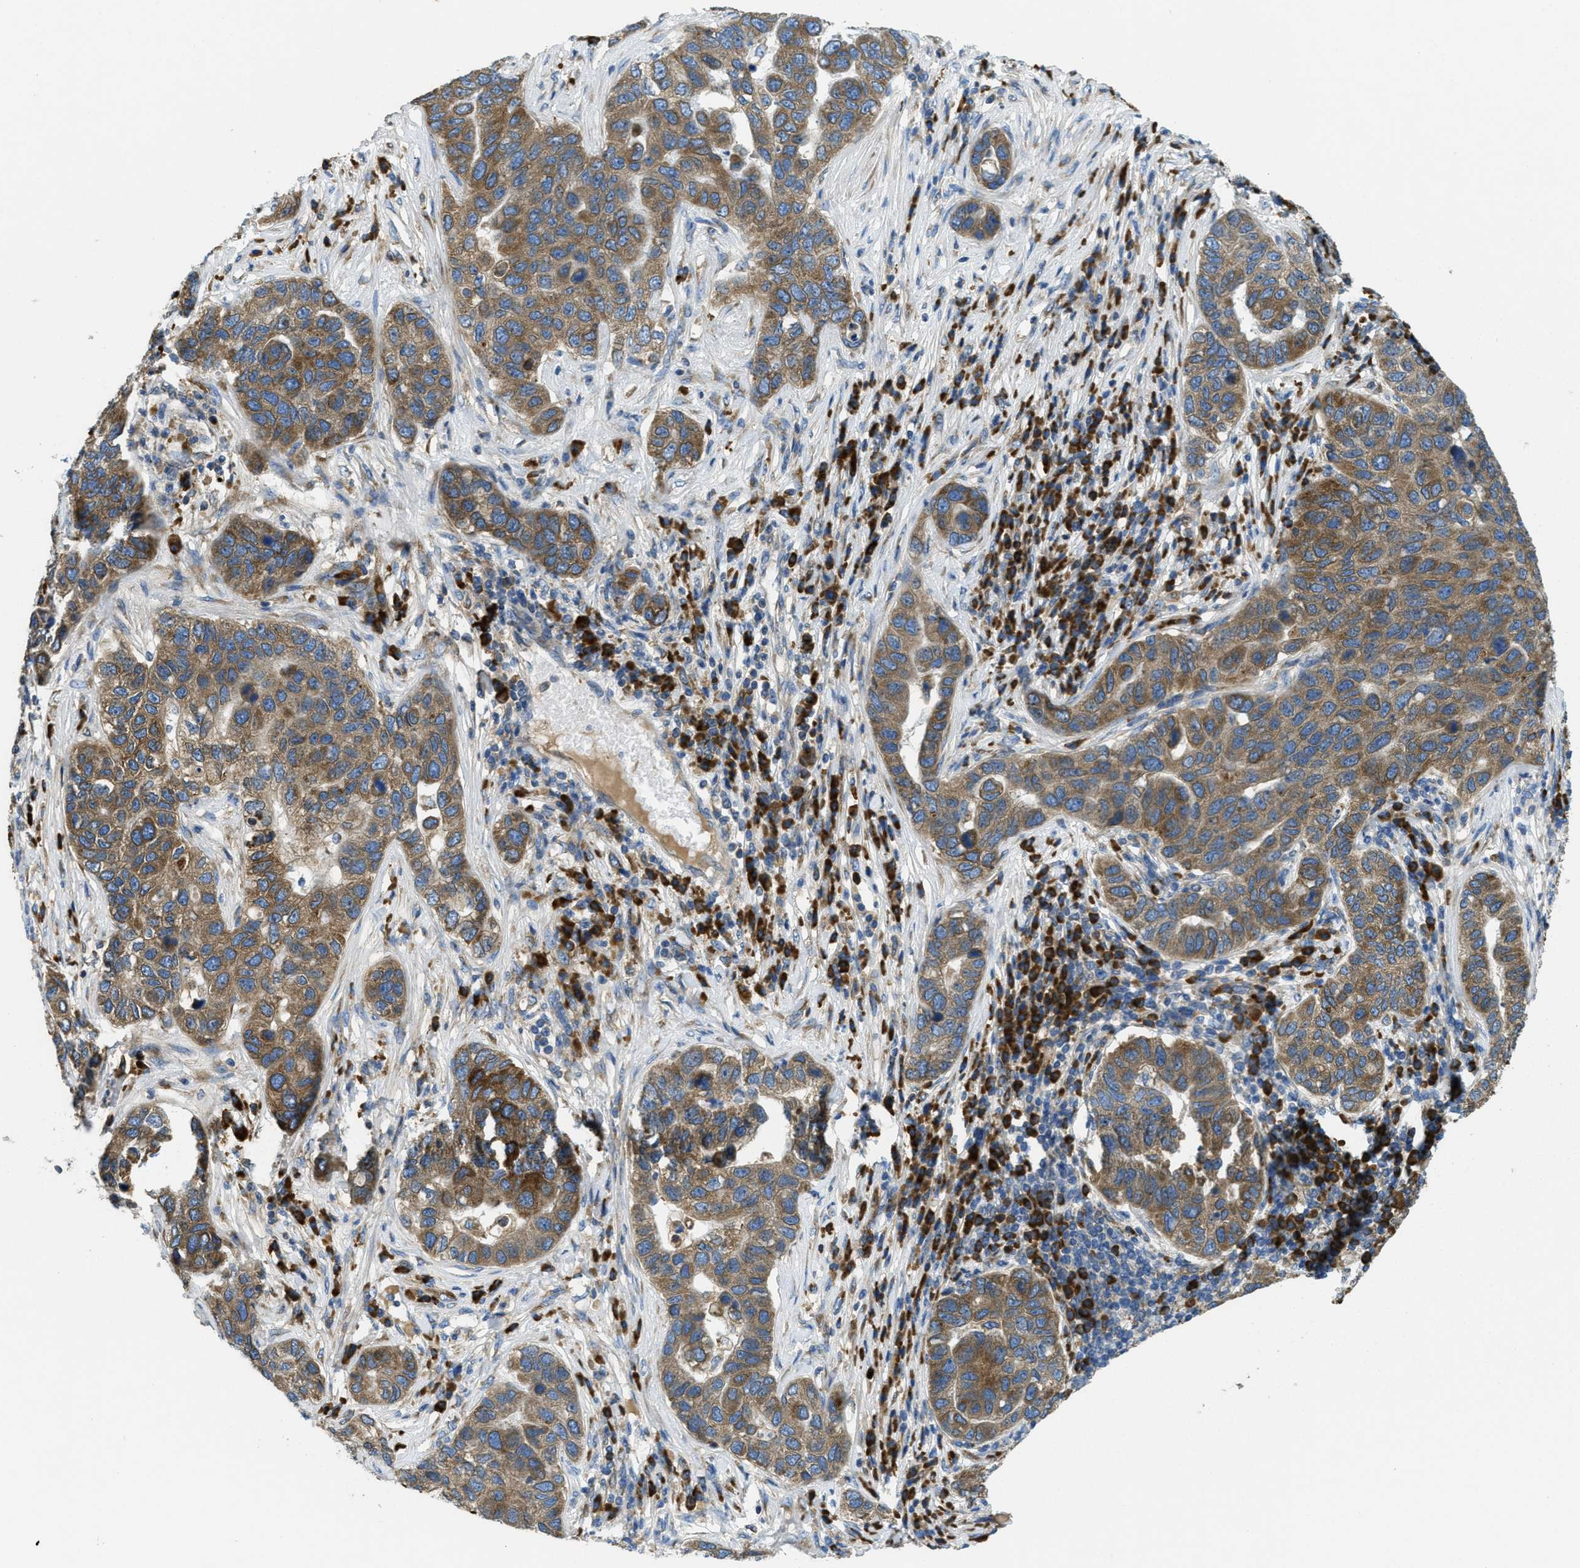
{"staining": {"intensity": "moderate", "quantity": ">75%", "location": "cytoplasmic/membranous"}, "tissue": "pancreatic cancer", "cell_type": "Tumor cells", "image_type": "cancer", "snomed": [{"axis": "morphology", "description": "Adenocarcinoma, NOS"}, {"axis": "topography", "description": "Pancreas"}], "caption": "Pancreatic cancer stained with immunohistochemistry reveals moderate cytoplasmic/membranous staining in approximately >75% of tumor cells.", "gene": "SSR1", "patient": {"sex": "female", "age": 61}}